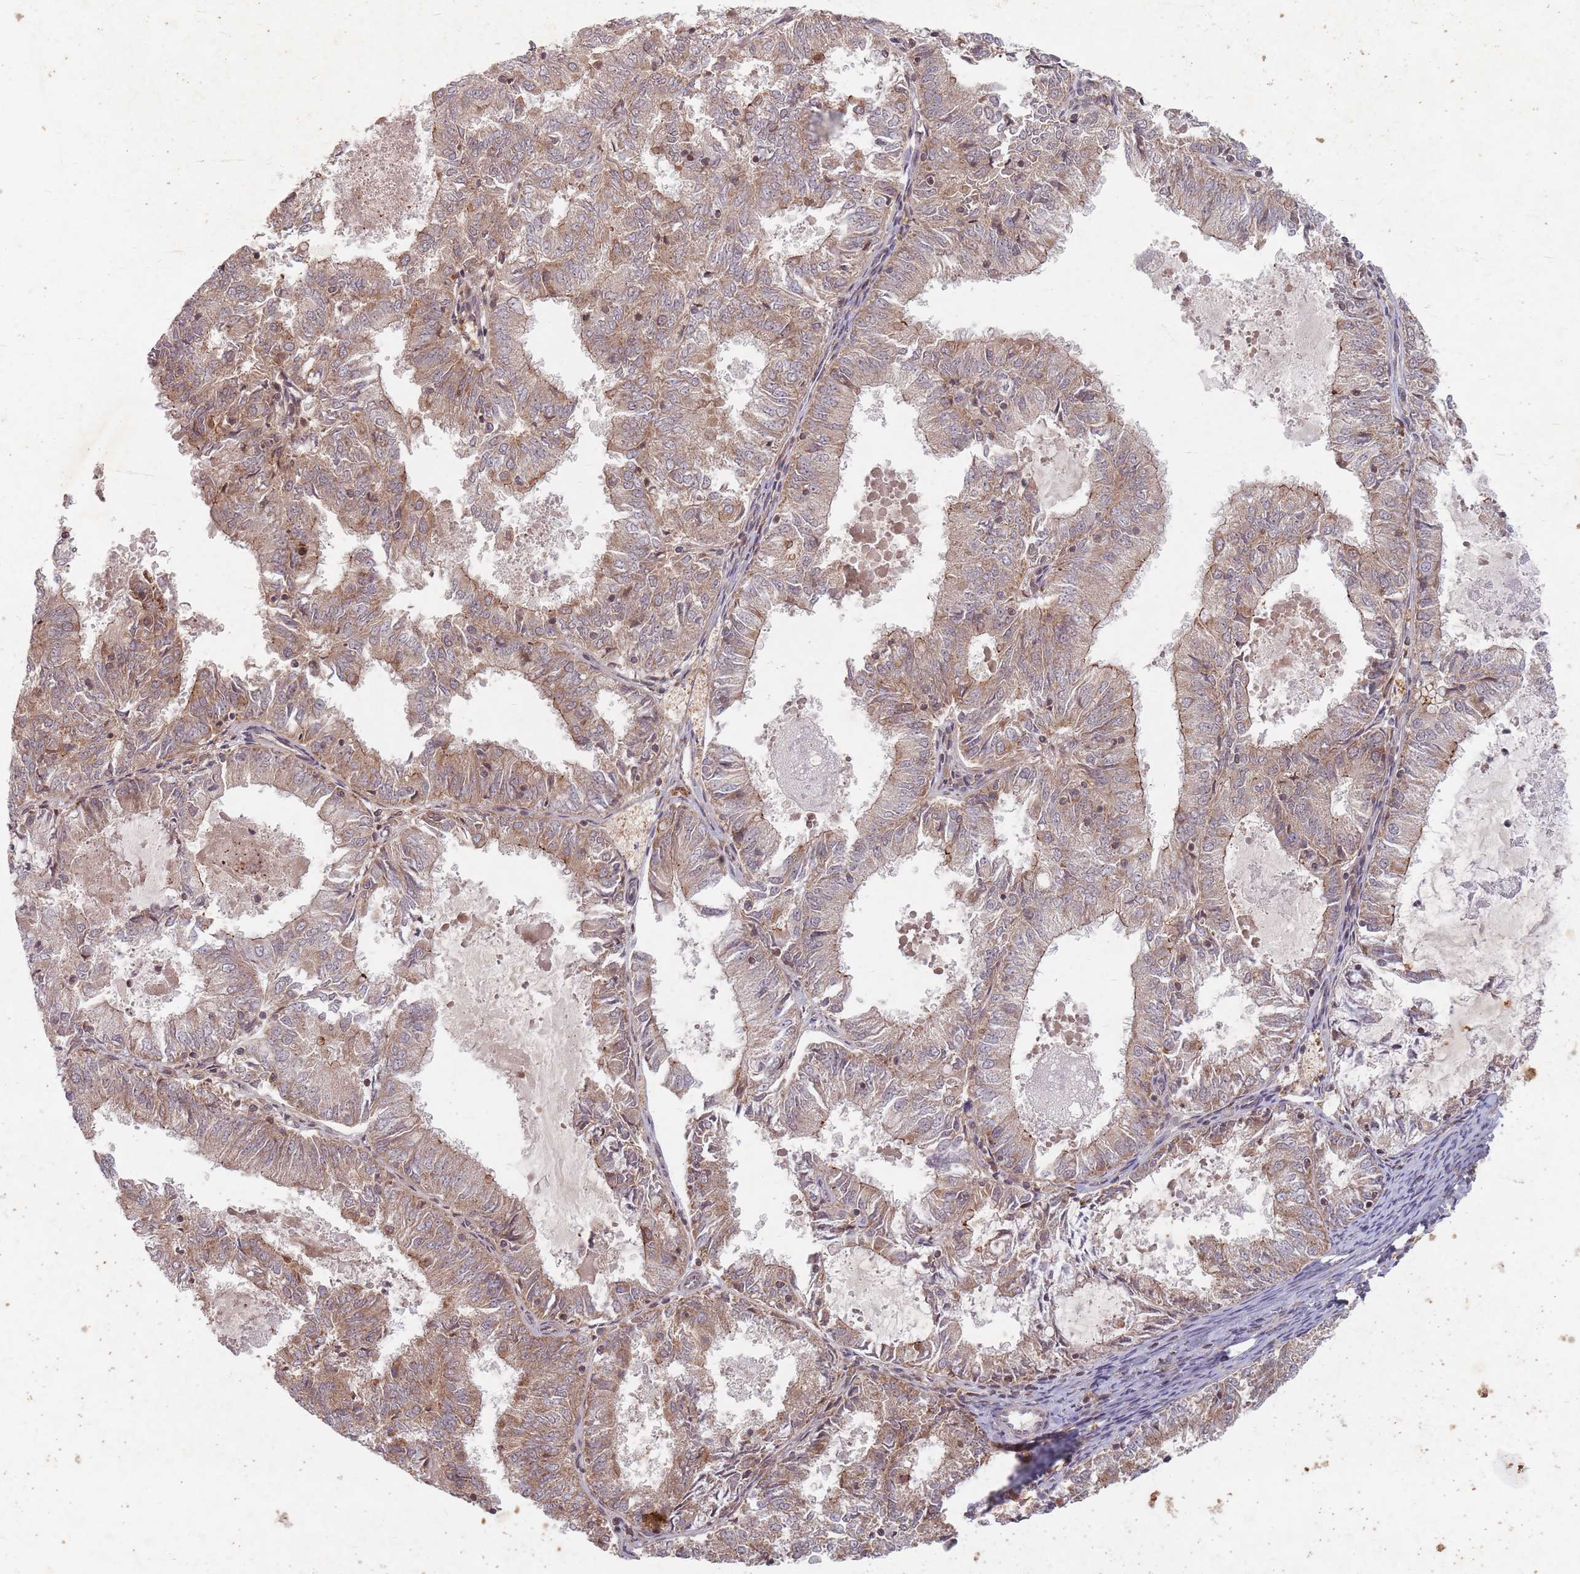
{"staining": {"intensity": "moderate", "quantity": "25%-75%", "location": "cytoplasmic/membranous"}, "tissue": "endometrial cancer", "cell_type": "Tumor cells", "image_type": "cancer", "snomed": [{"axis": "morphology", "description": "Adenocarcinoma, NOS"}, {"axis": "topography", "description": "Endometrium"}], "caption": "Immunohistochemical staining of human endometrial cancer exhibits medium levels of moderate cytoplasmic/membranous protein positivity in approximately 25%-75% of tumor cells.", "gene": "RADX", "patient": {"sex": "female", "age": 57}}